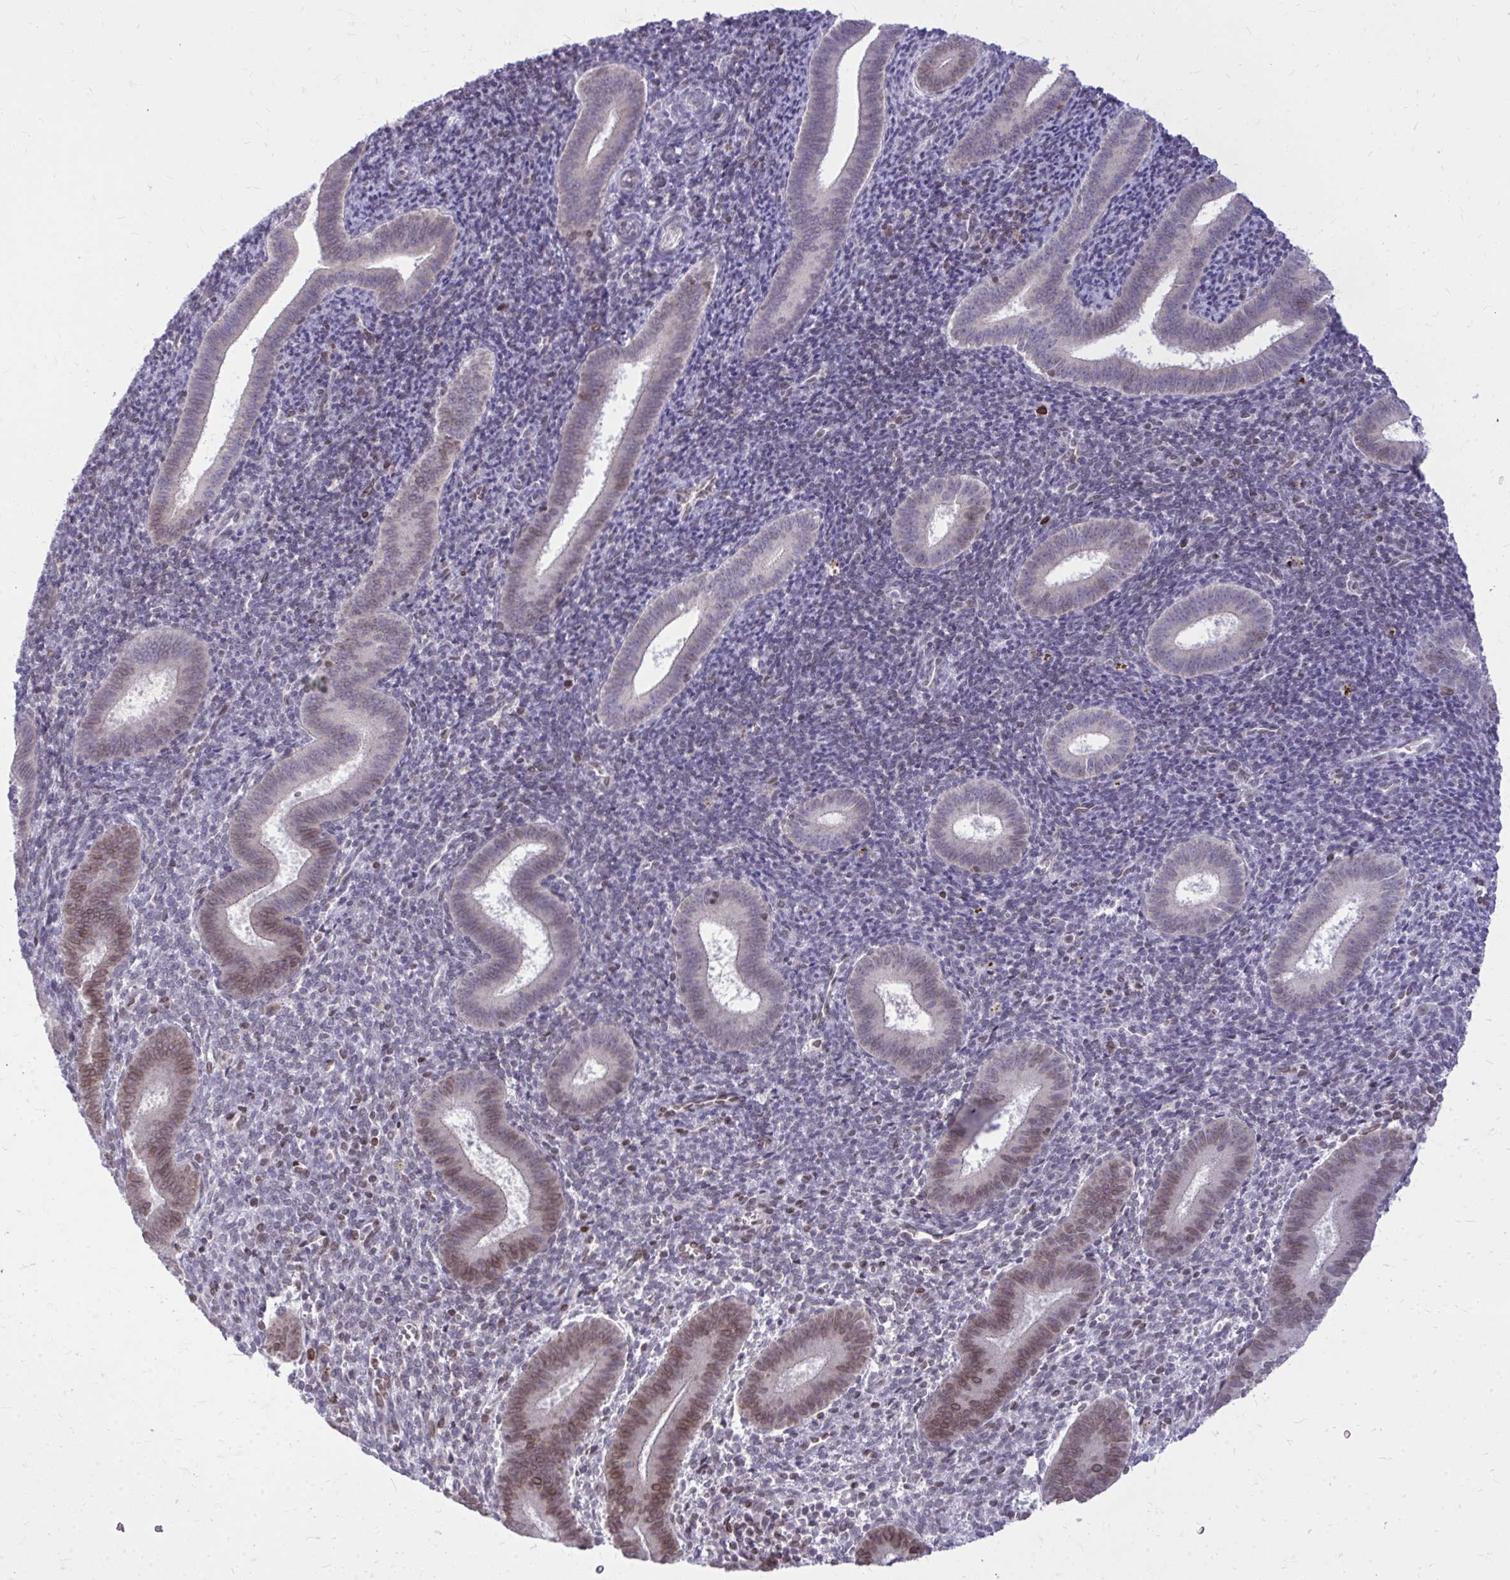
{"staining": {"intensity": "negative", "quantity": "none", "location": "none"}, "tissue": "endometrium", "cell_type": "Cells in endometrial stroma", "image_type": "normal", "snomed": [{"axis": "morphology", "description": "Normal tissue, NOS"}, {"axis": "topography", "description": "Endometrium"}], "caption": "DAB immunohistochemical staining of benign endometrium displays no significant positivity in cells in endometrial stroma. (Stains: DAB IHC with hematoxylin counter stain, Microscopy: brightfield microscopy at high magnification).", "gene": "RPS6KA2", "patient": {"sex": "female", "age": 25}}